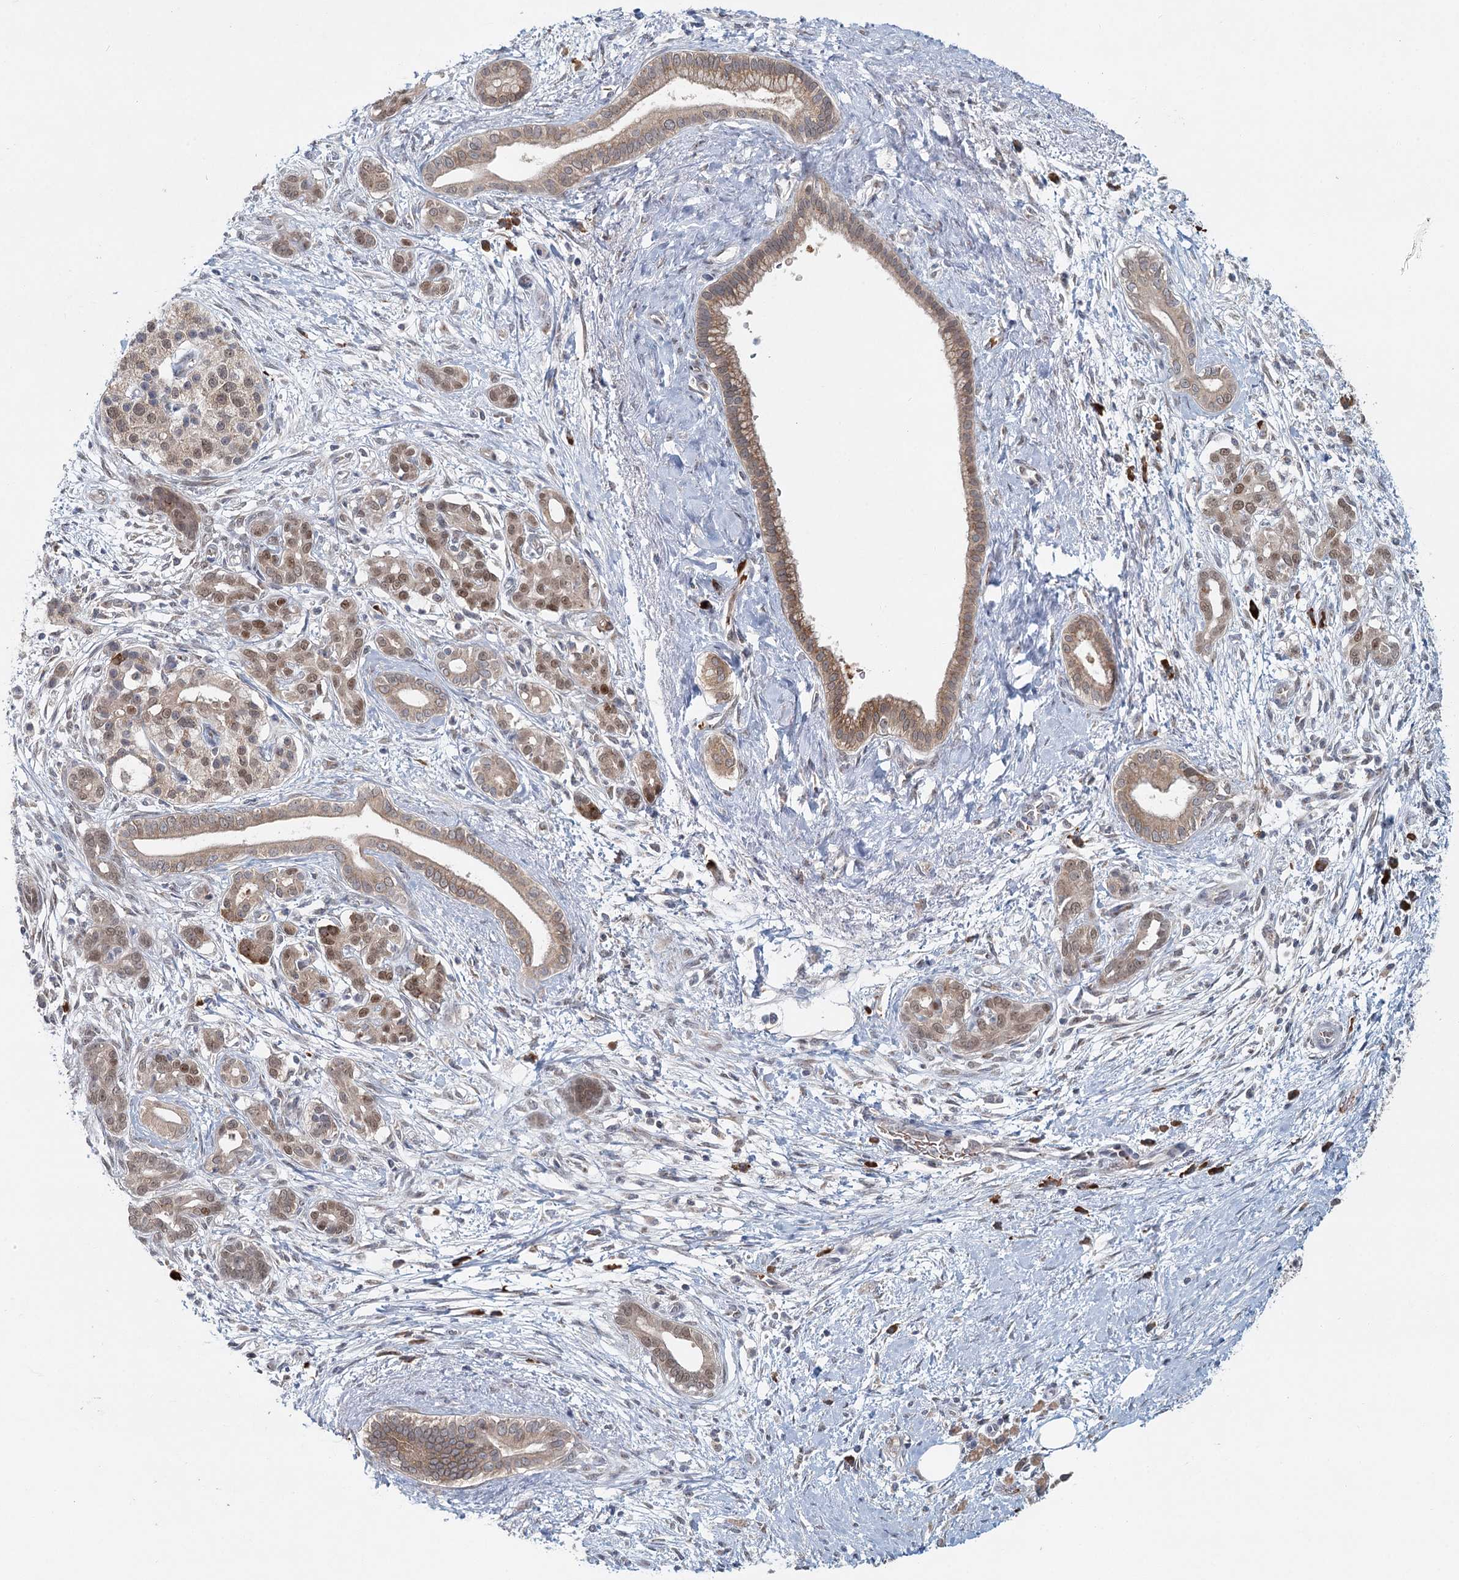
{"staining": {"intensity": "moderate", "quantity": ">75%", "location": "cytoplasmic/membranous"}, "tissue": "pancreatic cancer", "cell_type": "Tumor cells", "image_type": "cancer", "snomed": [{"axis": "morphology", "description": "Adenocarcinoma, NOS"}, {"axis": "topography", "description": "Pancreas"}], "caption": "An image of pancreatic cancer stained for a protein demonstrates moderate cytoplasmic/membranous brown staining in tumor cells.", "gene": "ADK", "patient": {"sex": "male", "age": 58}}